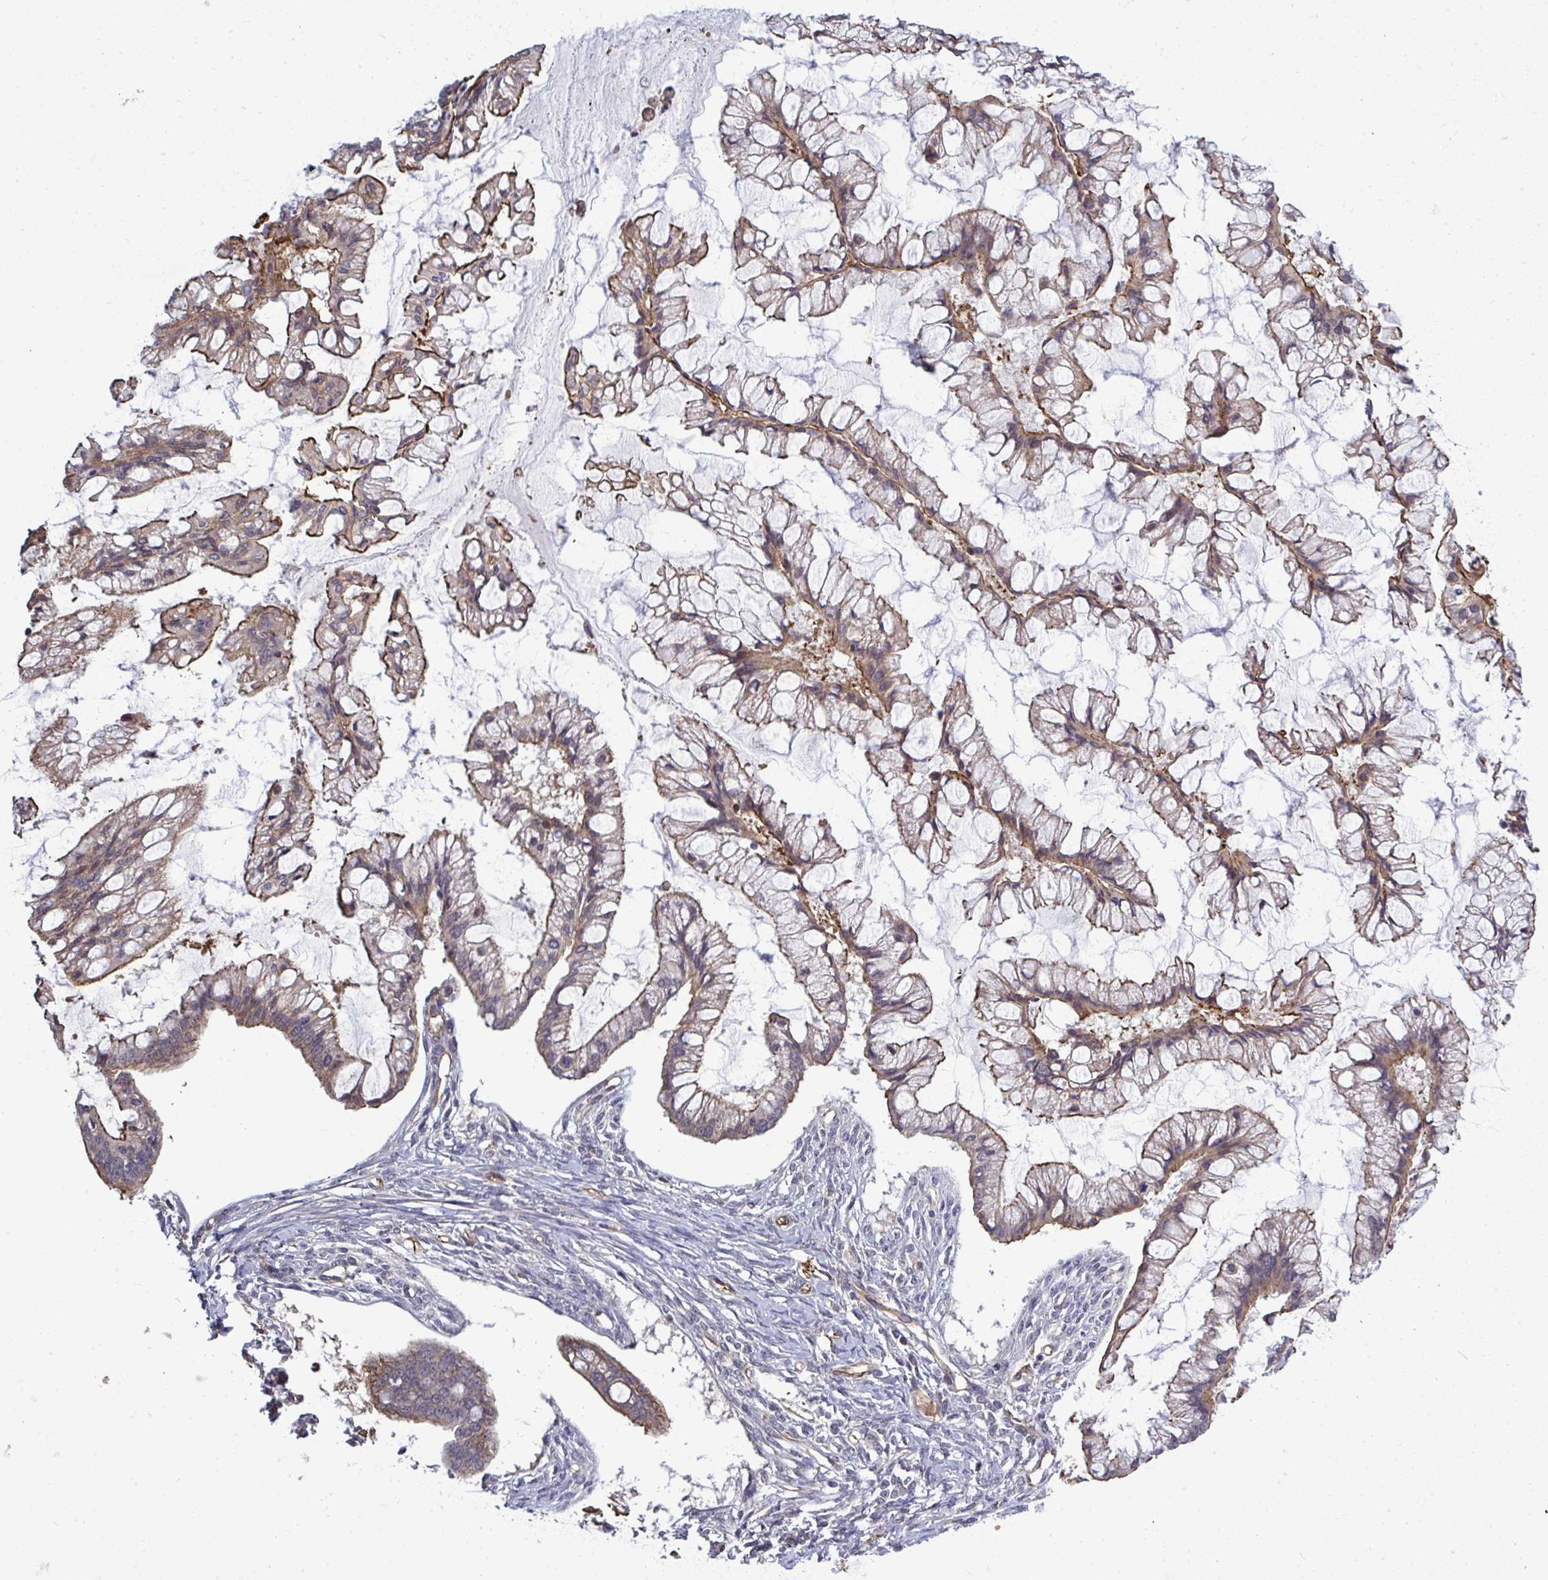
{"staining": {"intensity": "moderate", "quantity": "25%-75%", "location": "cytoplasmic/membranous"}, "tissue": "ovarian cancer", "cell_type": "Tumor cells", "image_type": "cancer", "snomed": [{"axis": "morphology", "description": "Cystadenocarcinoma, mucinous, NOS"}, {"axis": "topography", "description": "Ovary"}], "caption": "This is an image of IHC staining of mucinous cystadenocarcinoma (ovarian), which shows moderate staining in the cytoplasmic/membranous of tumor cells.", "gene": "FUT10", "patient": {"sex": "female", "age": 73}}